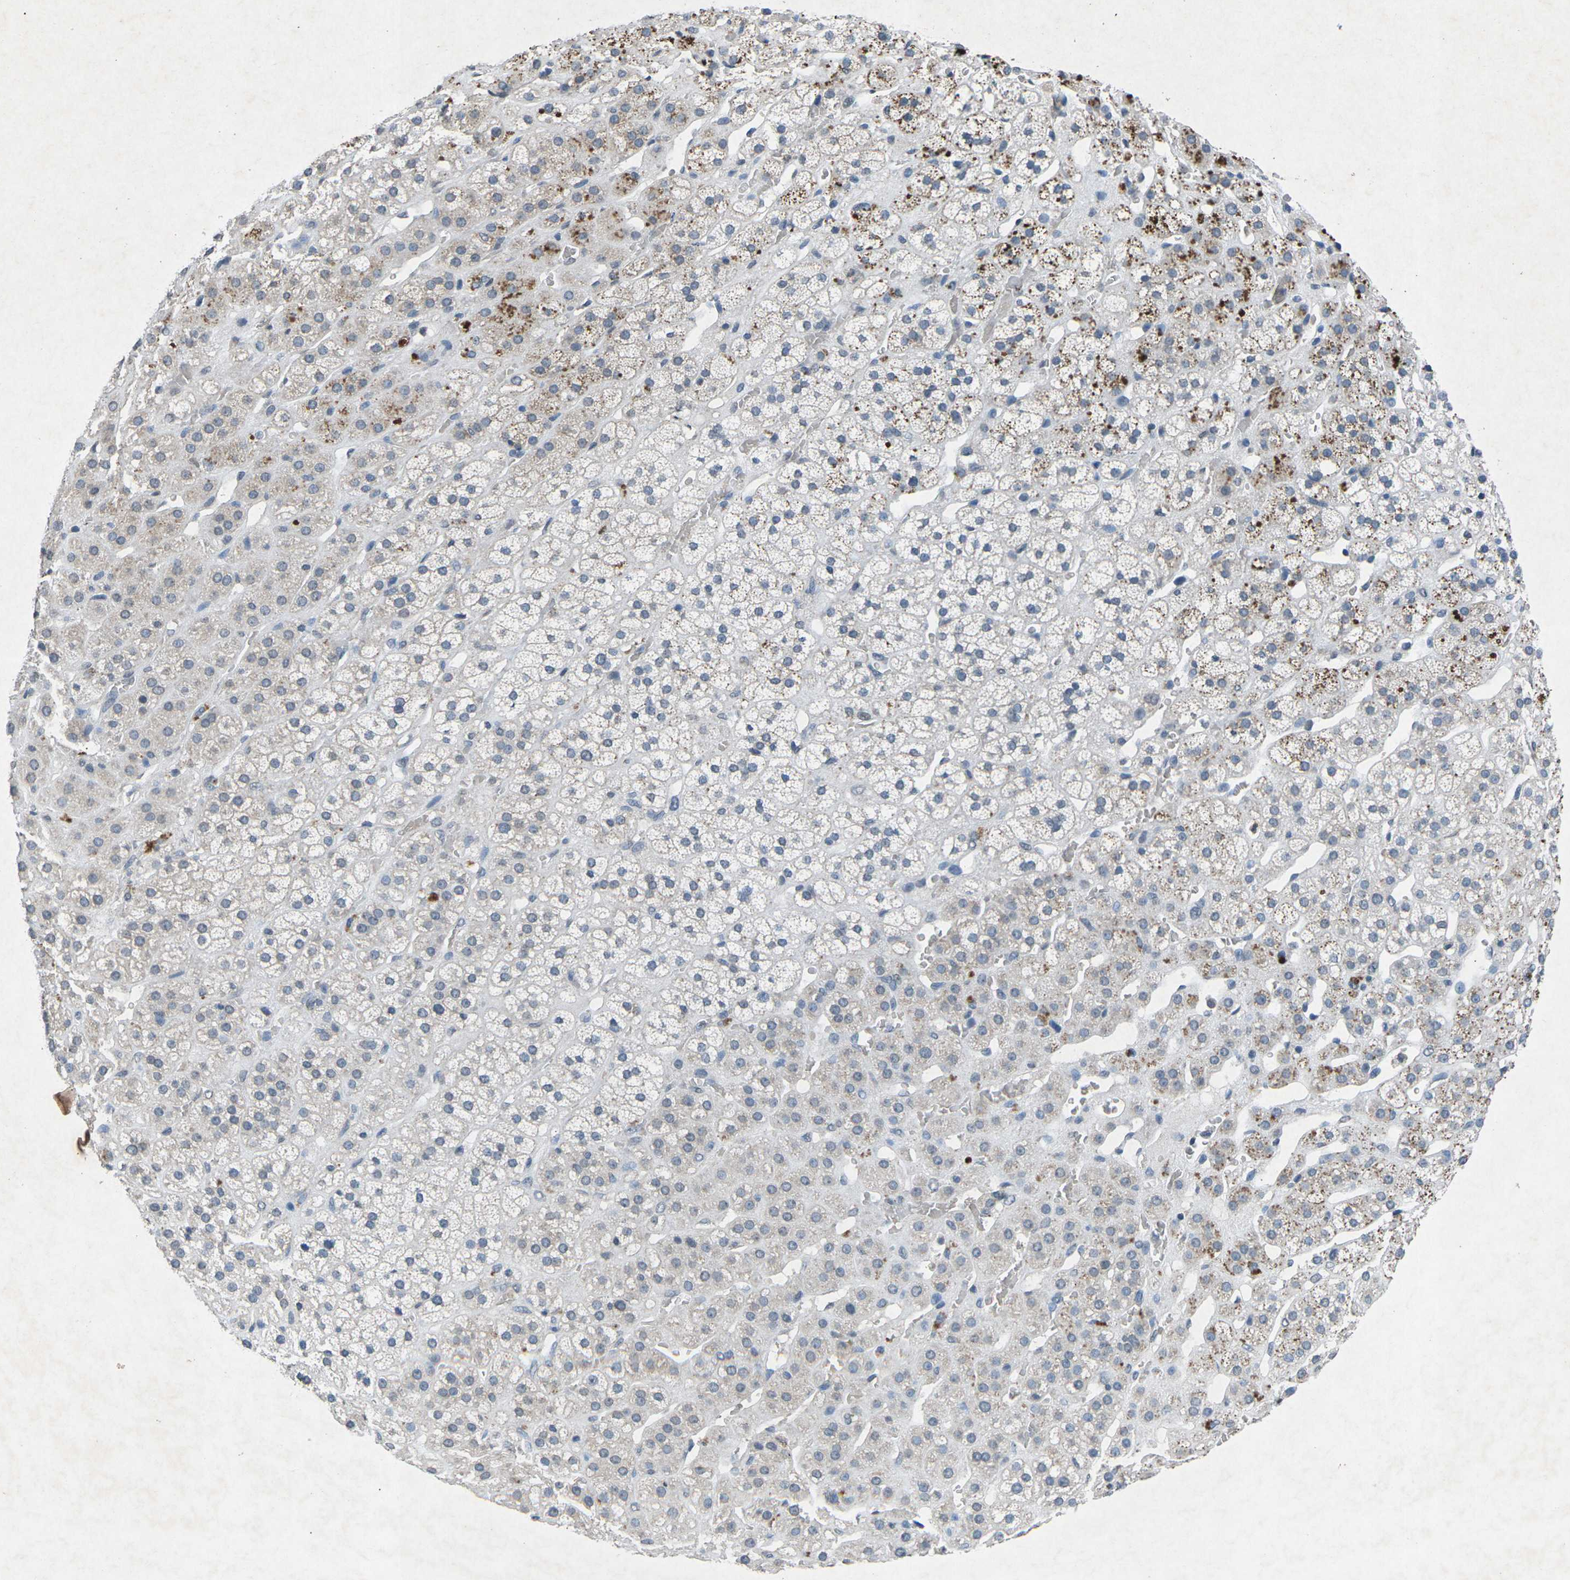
{"staining": {"intensity": "weak", "quantity": "25%-75%", "location": "cytoplasmic/membranous"}, "tissue": "adrenal gland", "cell_type": "Glandular cells", "image_type": "normal", "snomed": [{"axis": "morphology", "description": "Normal tissue, NOS"}, {"axis": "topography", "description": "Adrenal gland"}], "caption": "This histopathology image demonstrates immunohistochemistry (IHC) staining of unremarkable adrenal gland, with low weak cytoplasmic/membranous expression in about 25%-75% of glandular cells.", "gene": "PLG", "patient": {"sex": "male", "age": 56}}